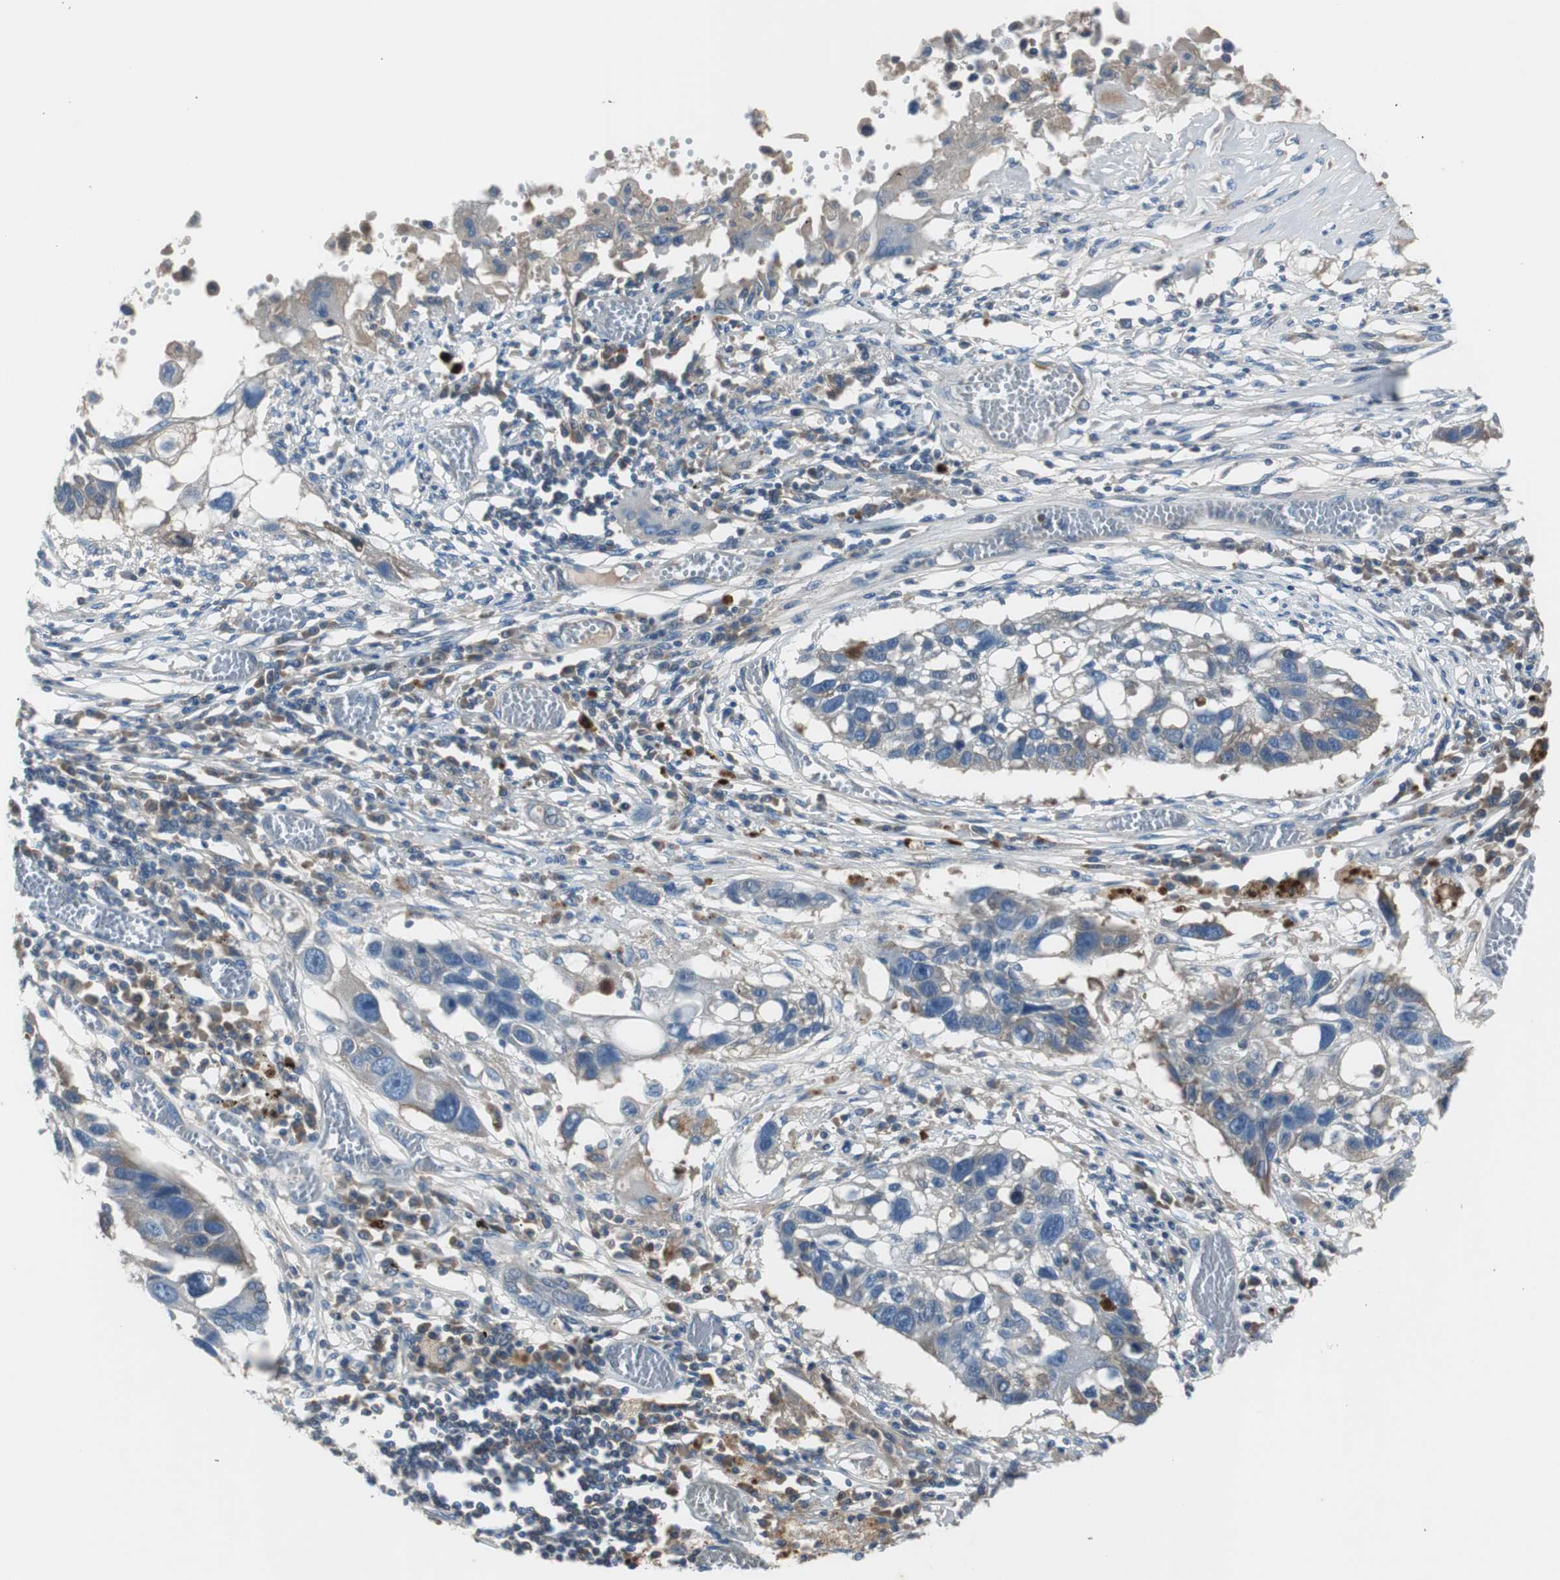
{"staining": {"intensity": "moderate", "quantity": "<25%", "location": "cytoplasmic/membranous"}, "tissue": "lung cancer", "cell_type": "Tumor cells", "image_type": "cancer", "snomed": [{"axis": "morphology", "description": "Squamous cell carcinoma, NOS"}, {"axis": "topography", "description": "Lung"}], "caption": "Brown immunohistochemical staining in human lung cancer reveals moderate cytoplasmic/membranous expression in about <25% of tumor cells. Ihc stains the protein in brown and the nuclei are stained blue.", "gene": "SERPINF1", "patient": {"sex": "male", "age": 71}}